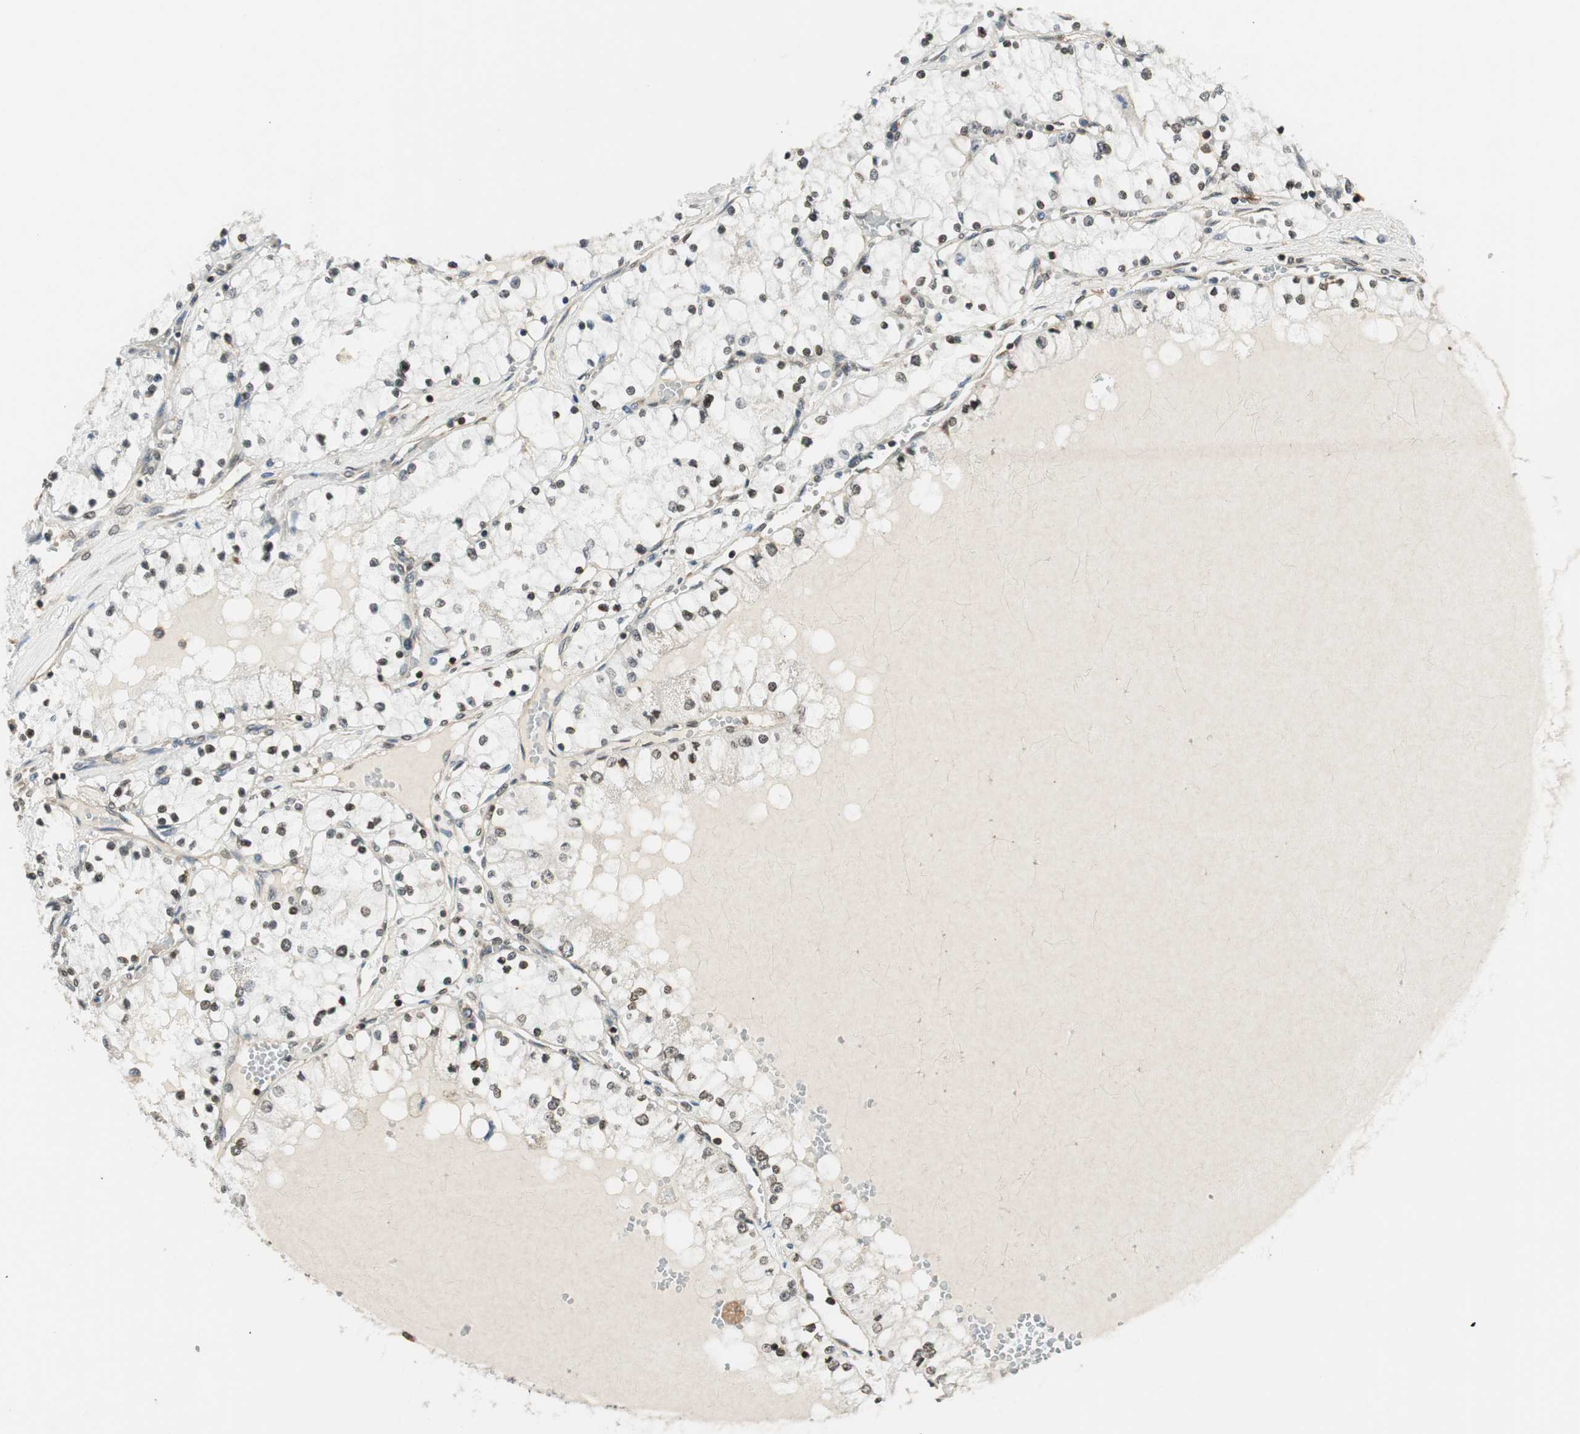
{"staining": {"intensity": "moderate", "quantity": "<25%", "location": "nuclear"}, "tissue": "renal cancer", "cell_type": "Tumor cells", "image_type": "cancer", "snomed": [{"axis": "morphology", "description": "Adenocarcinoma, NOS"}, {"axis": "topography", "description": "Kidney"}], "caption": "This is an image of IHC staining of renal adenocarcinoma, which shows moderate staining in the nuclear of tumor cells.", "gene": "RING1", "patient": {"sex": "male", "age": 68}}